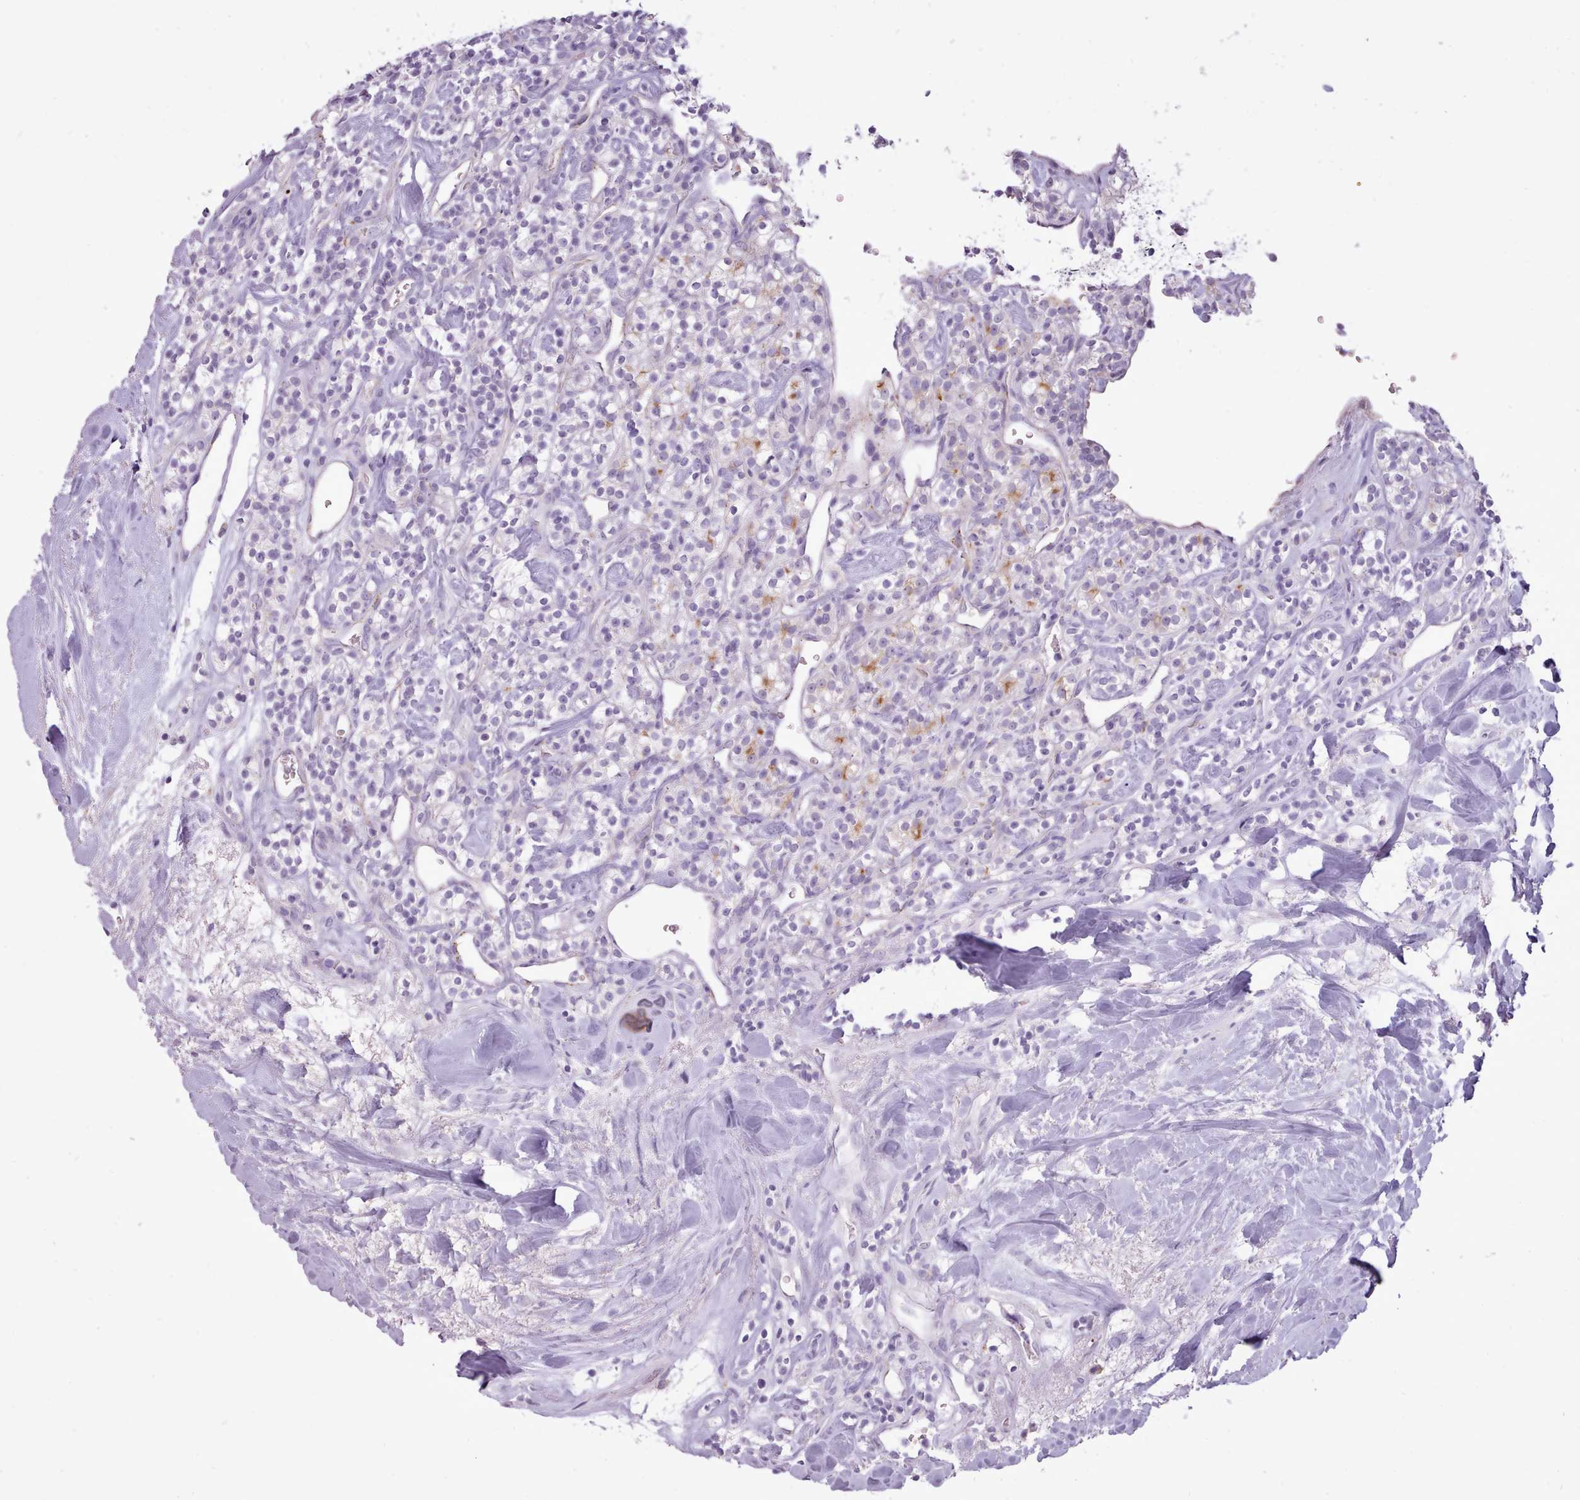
{"staining": {"intensity": "negative", "quantity": "none", "location": "none"}, "tissue": "renal cancer", "cell_type": "Tumor cells", "image_type": "cancer", "snomed": [{"axis": "morphology", "description": "Adenocarcinoma, NOS"}, {"axis": "topography", "description": "Kidney"}], "caption": "Tumor cells show no significant protein staining in renal adenocarcinoma.", "gene": "ATRAID", "patient": {"sex": "male", "age": 77}}